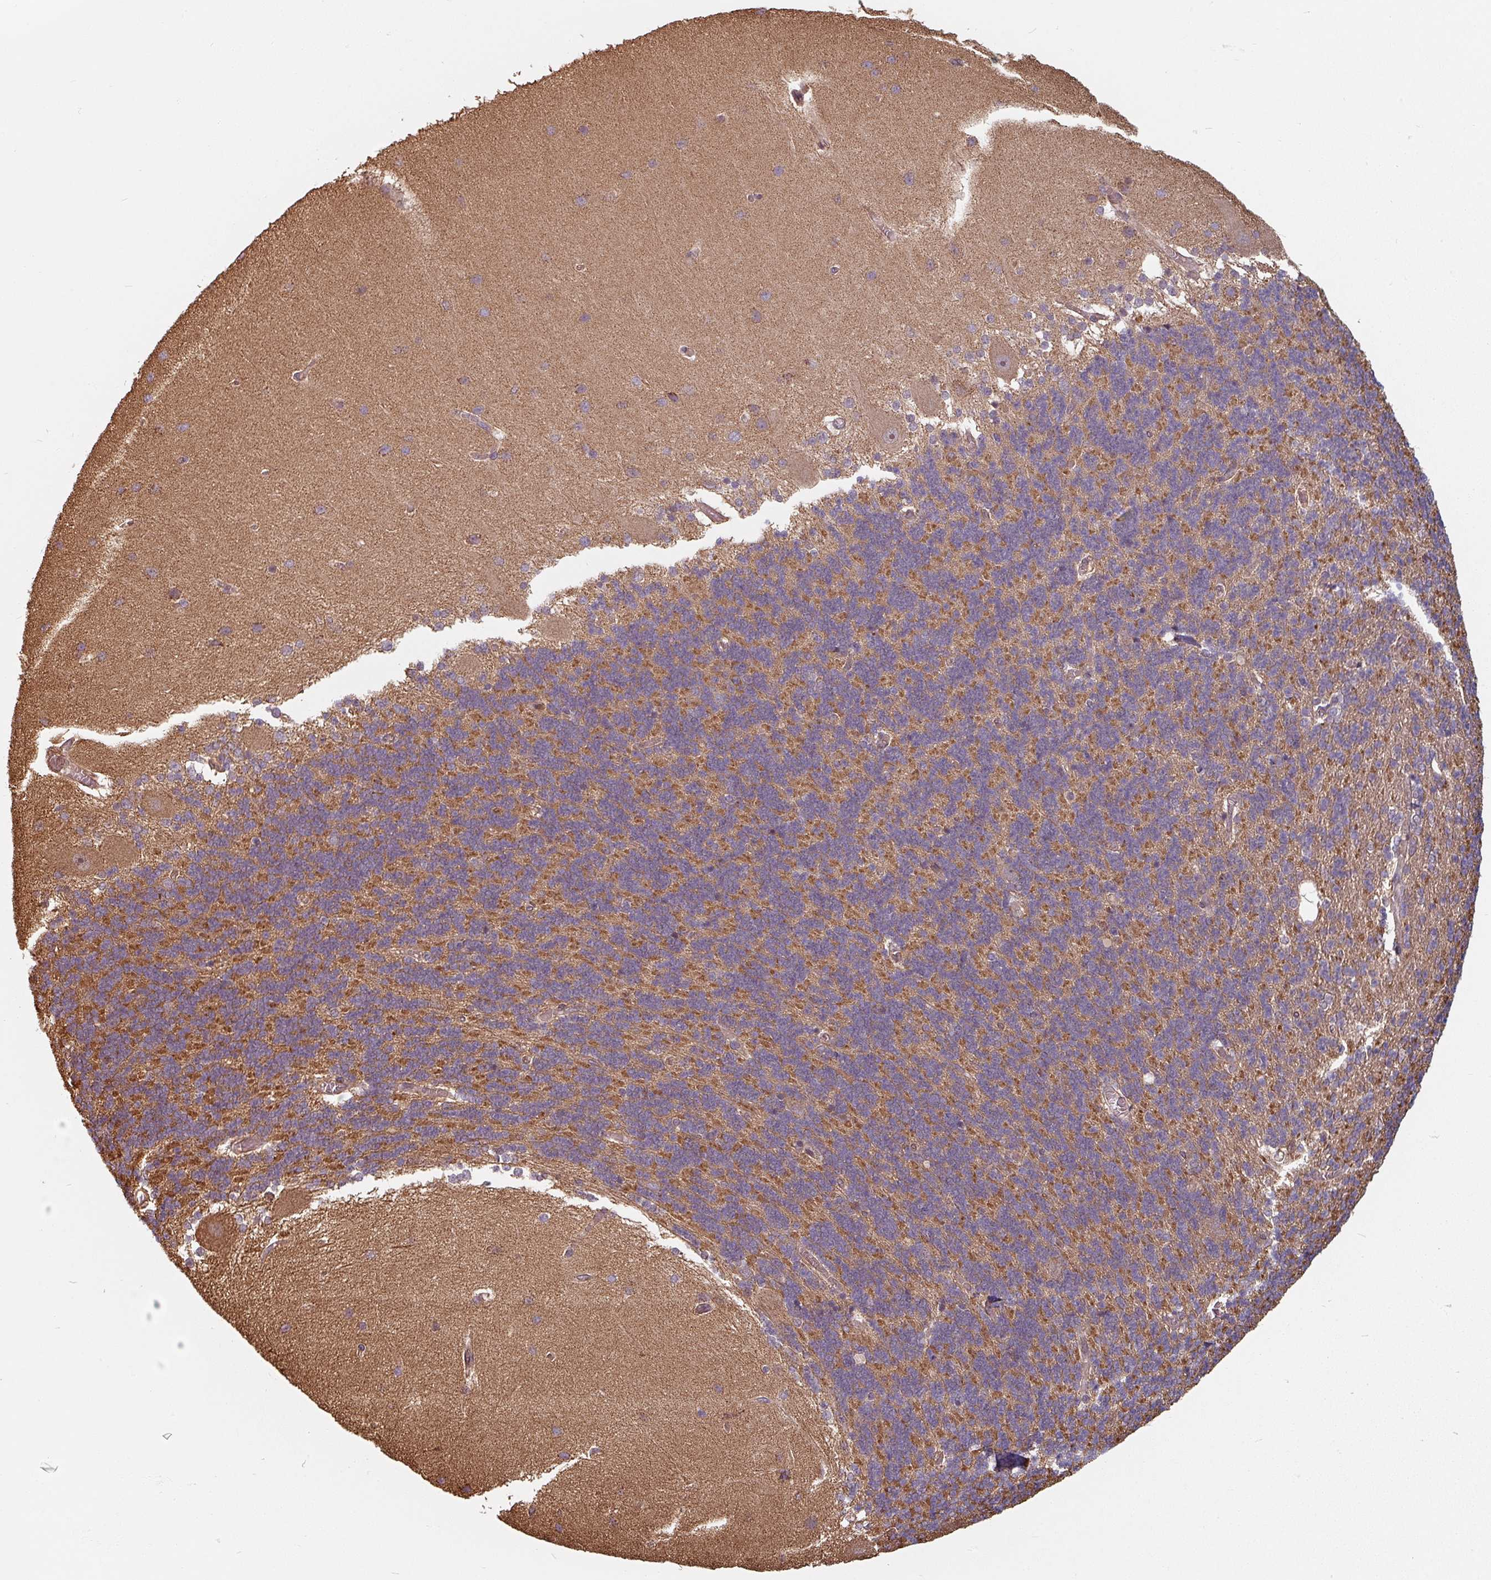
{"staining": {"intensity": "moderate", "quantity": ">75%", "location": "cytoplasmic/membranous"}, "tissue": "cerebellum", "cell_type": "Cells in granular layer", "image_type": "normal", "snomed": [{"axis": "morphology", "description": "Normal tissue, NOS"}, {"axis": "topography", "description": "Cerebellum"}], "caption": "A high-resolution micrograph shows immunohistochemistry staining of benign cerebellum, which reveals moderate cytoplasmic/membranous expression in about >75% of cells in granular layer.", "gene": "EID1", "patient": {"sex": "female", "age": 54}}